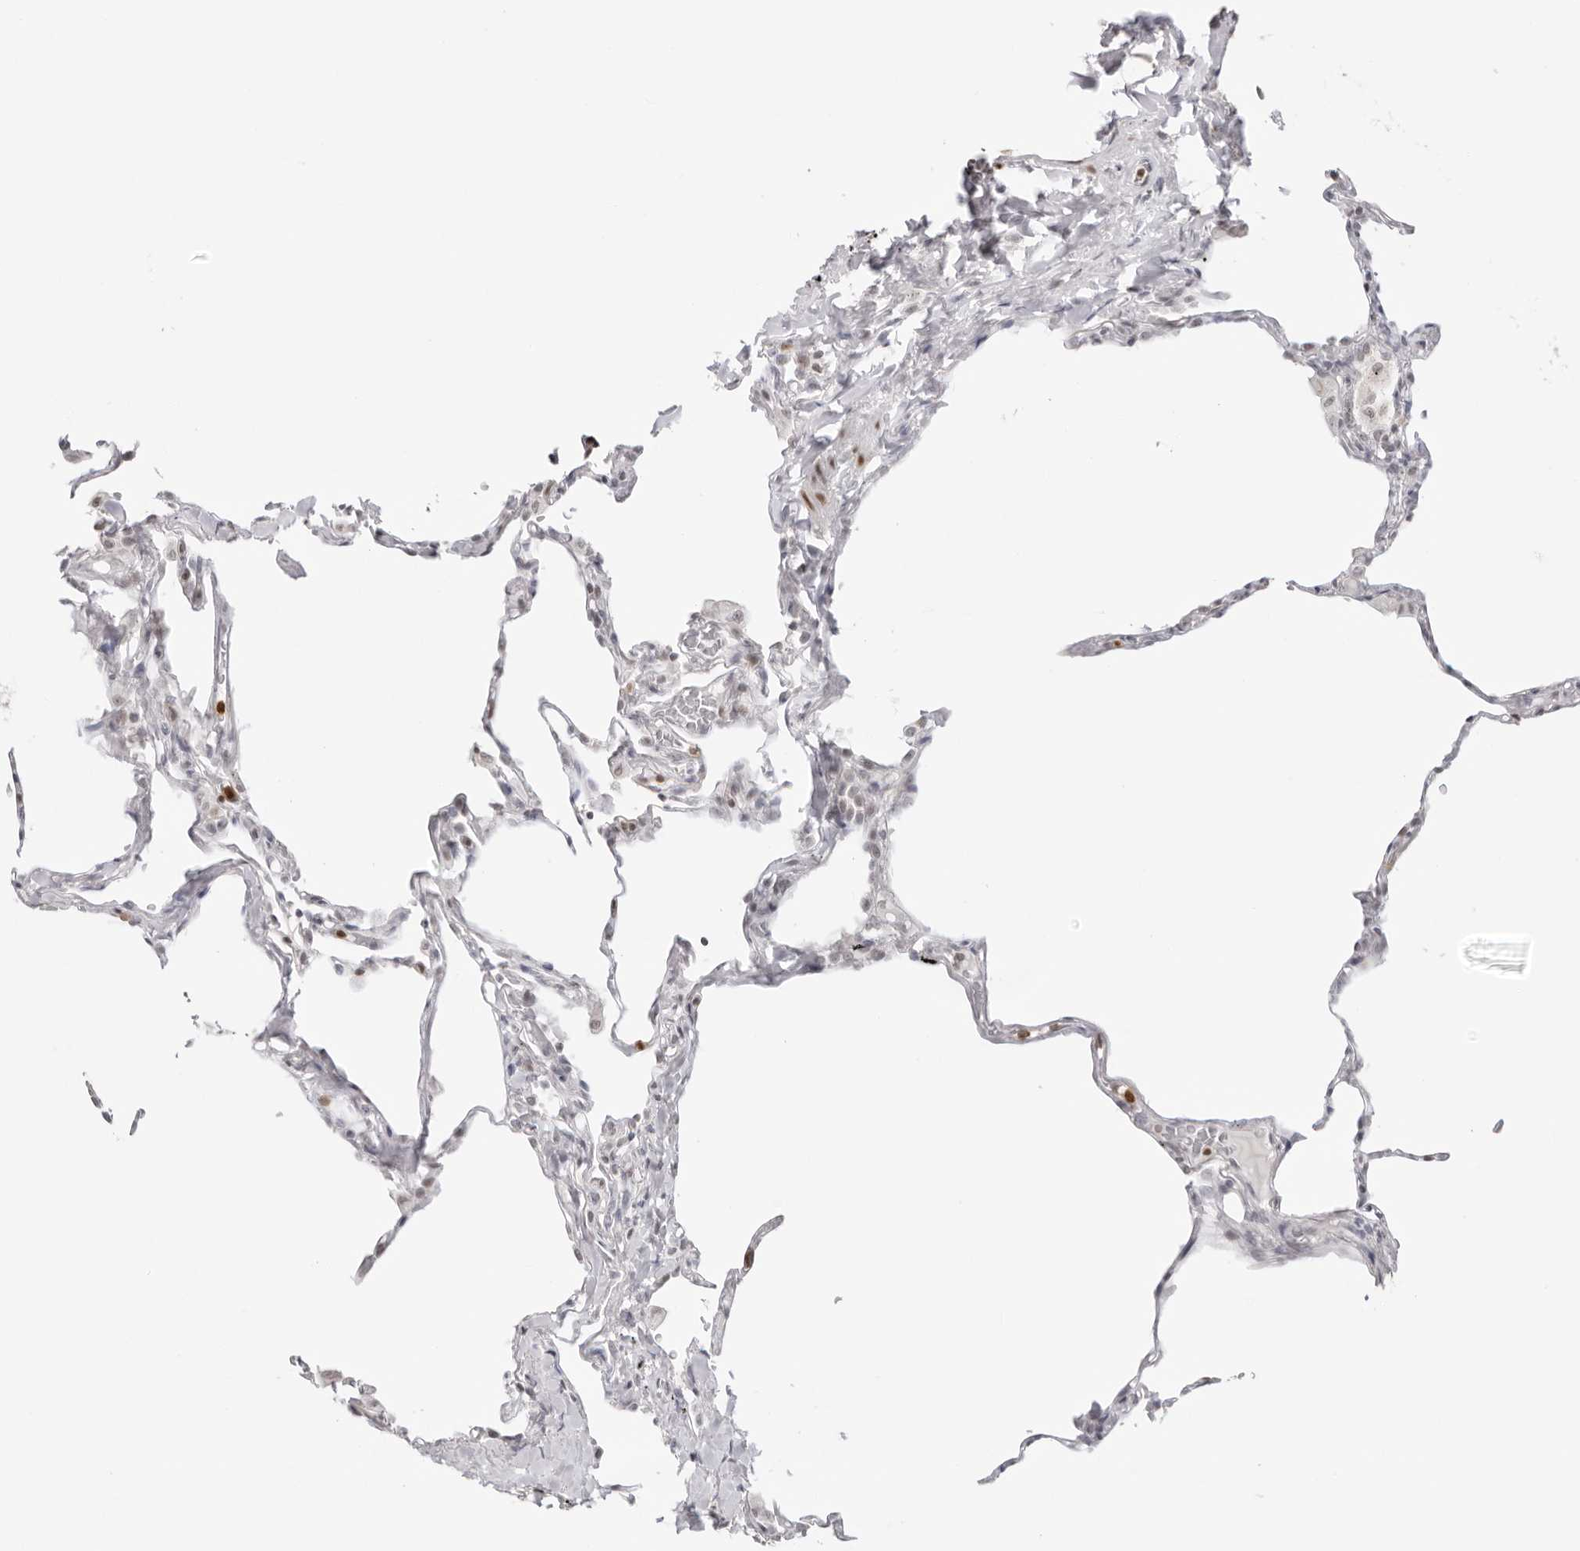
{"staining": {"intensity": "negative", "quantity": "none", "location": "none"}, "tissue": "lung", "cell_type": "Alveolar cells", "image_type": "normal", "snomed": [{"axis": "morphology", "description": "Normal tissue, NOS"}, {"axis": "topography", "description": "Lung"}], "caption": "This is an IHC image of unremarkable human lung. There is no staining in alveolar cells.", "gene": "RNF146", "patient": {"sex": "male", "age": 59}}